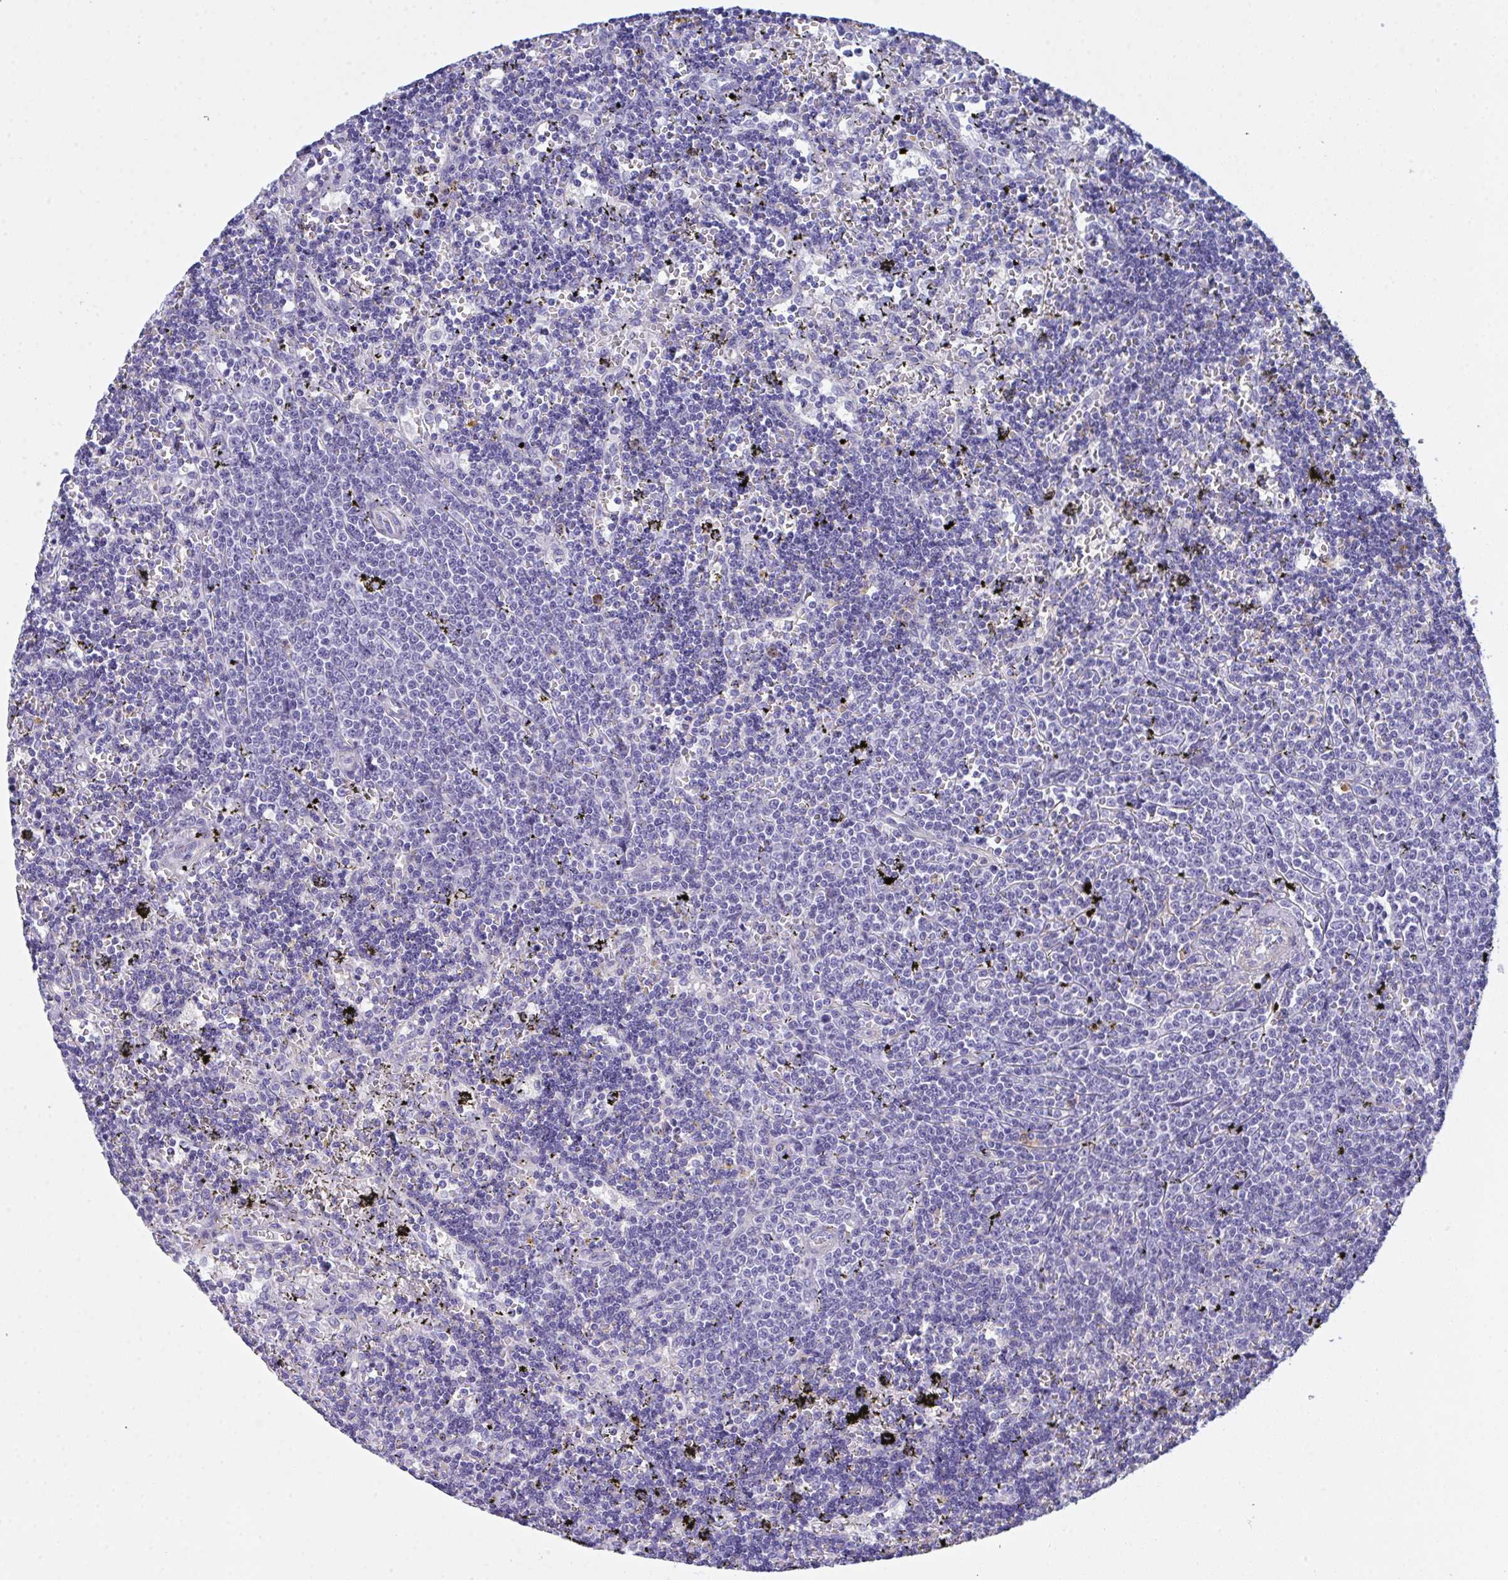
{"staining": {"intensity": "negative", "quantity": "none", "location": "none"}, "tissue": "lymphoma", "cell_type": "Tumor cells", "image_type": "cancer", "snomed": [{"axis": "morphology", "description": "Malignant lymphoma, non-Hodgkin's type, Low grade"}, {"axis": "topography", "description": "Spleen"}], "caption": "Tumor cells show no significant staining in lymphoma. (DAB immunohistochemistry (IHC) with hematoxylin counter stain).", "gene": "CEP170B", "patient": {"sex": "male", "age": 60}}